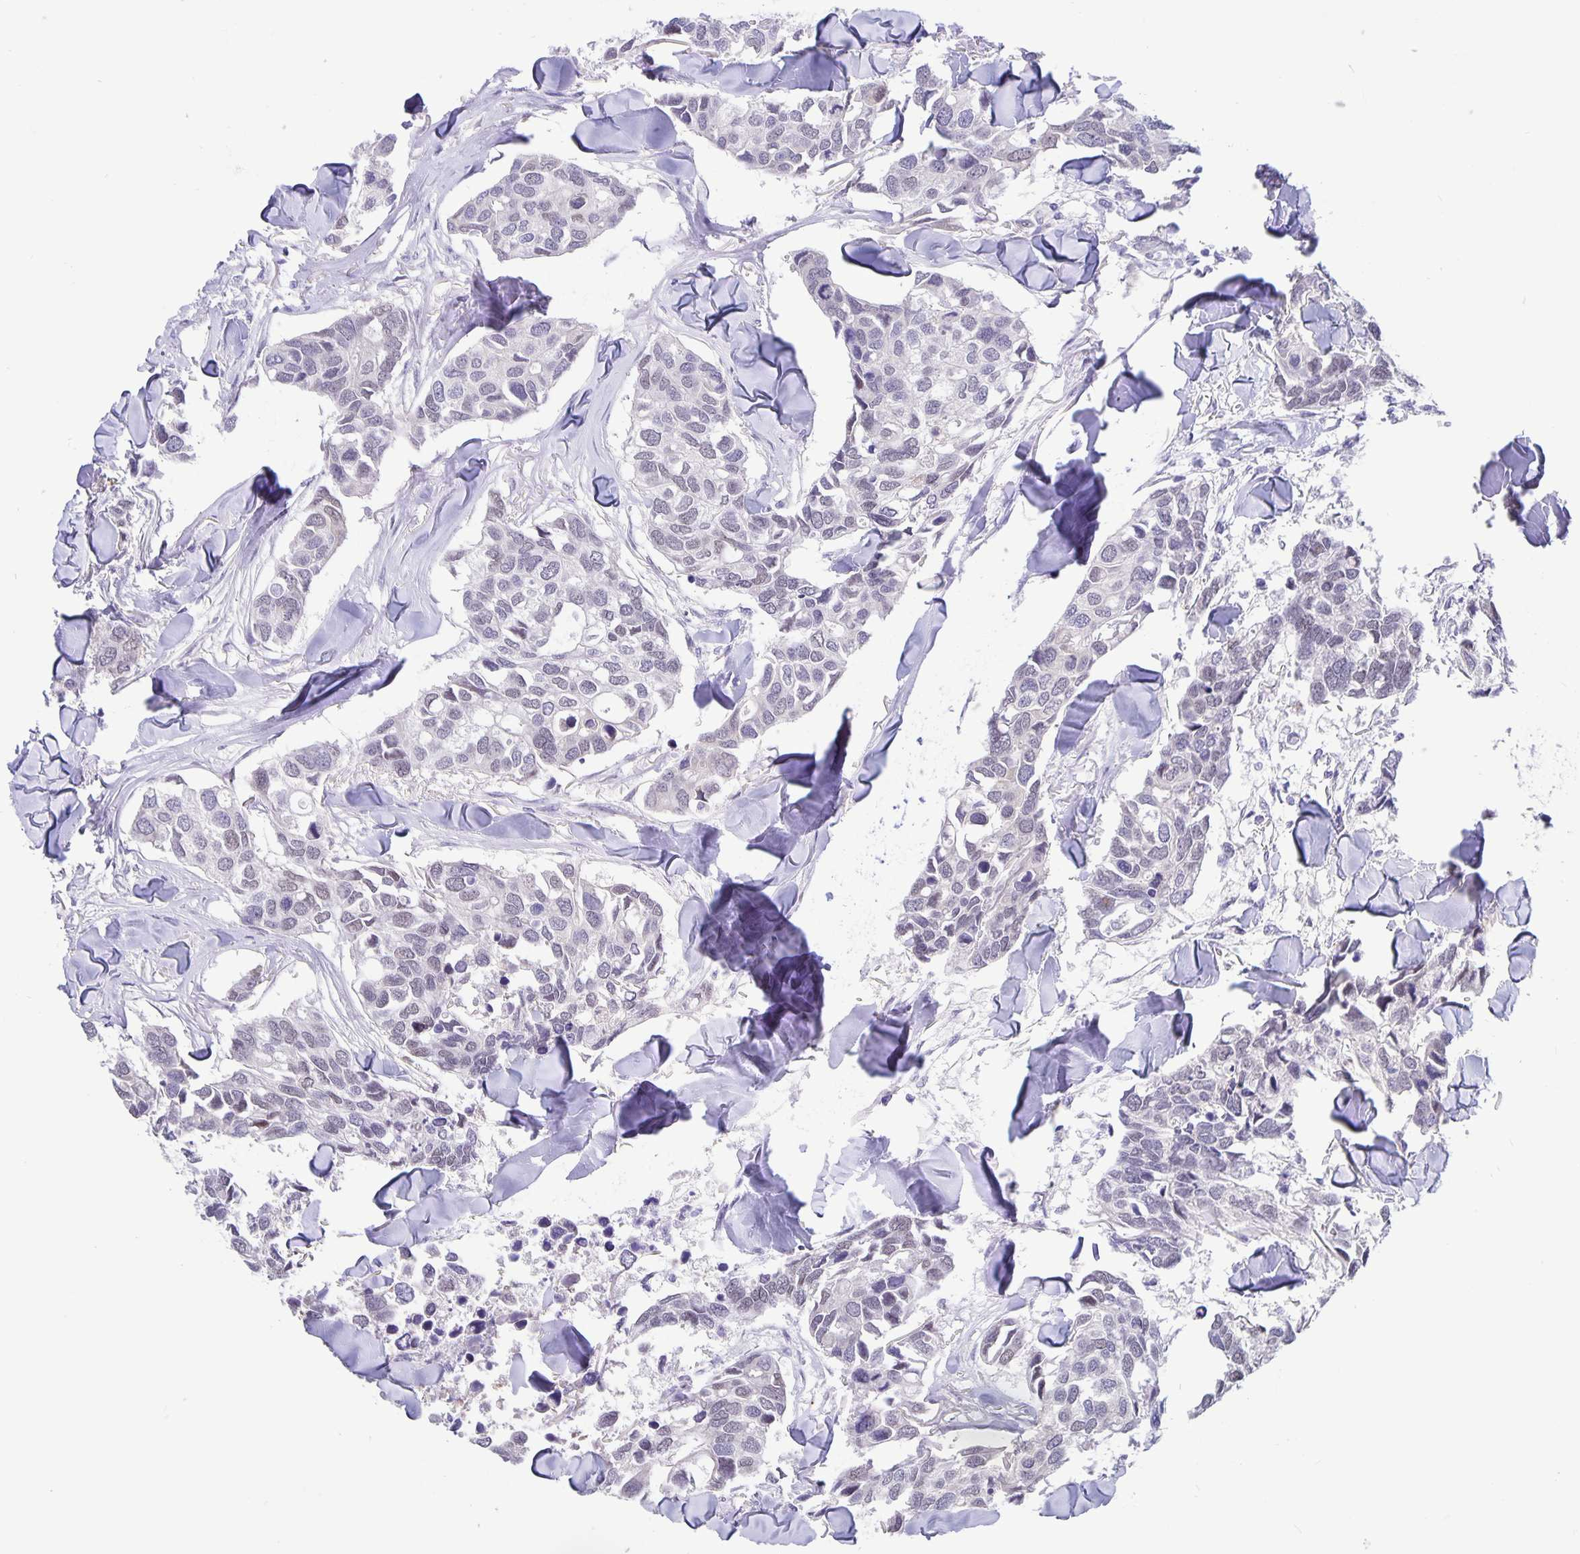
{"staining": {"intensity": "negative", "quantity": "none", "location": "none"}, "tissue": "breast cancer", "cell_type": "Tumor cells", "image_type": "cancer", "snomed": [{"axis": "morphology", "description": "Duct carcinoma"}, {"axis": "topography", "description": "Breast"}], "caption": "The photomicrograph reveals no staining of tumor cells in breast cancer (infiltrating ductal carcinoma). (Stains: DAB (3,3'-diaminobenzidine) IHC with hematoxylin counter stain, Microscopy: brightfield microscopy at high magnification).", "gene": "ERMN", "patient": {"sex": "female", "age": 83}}